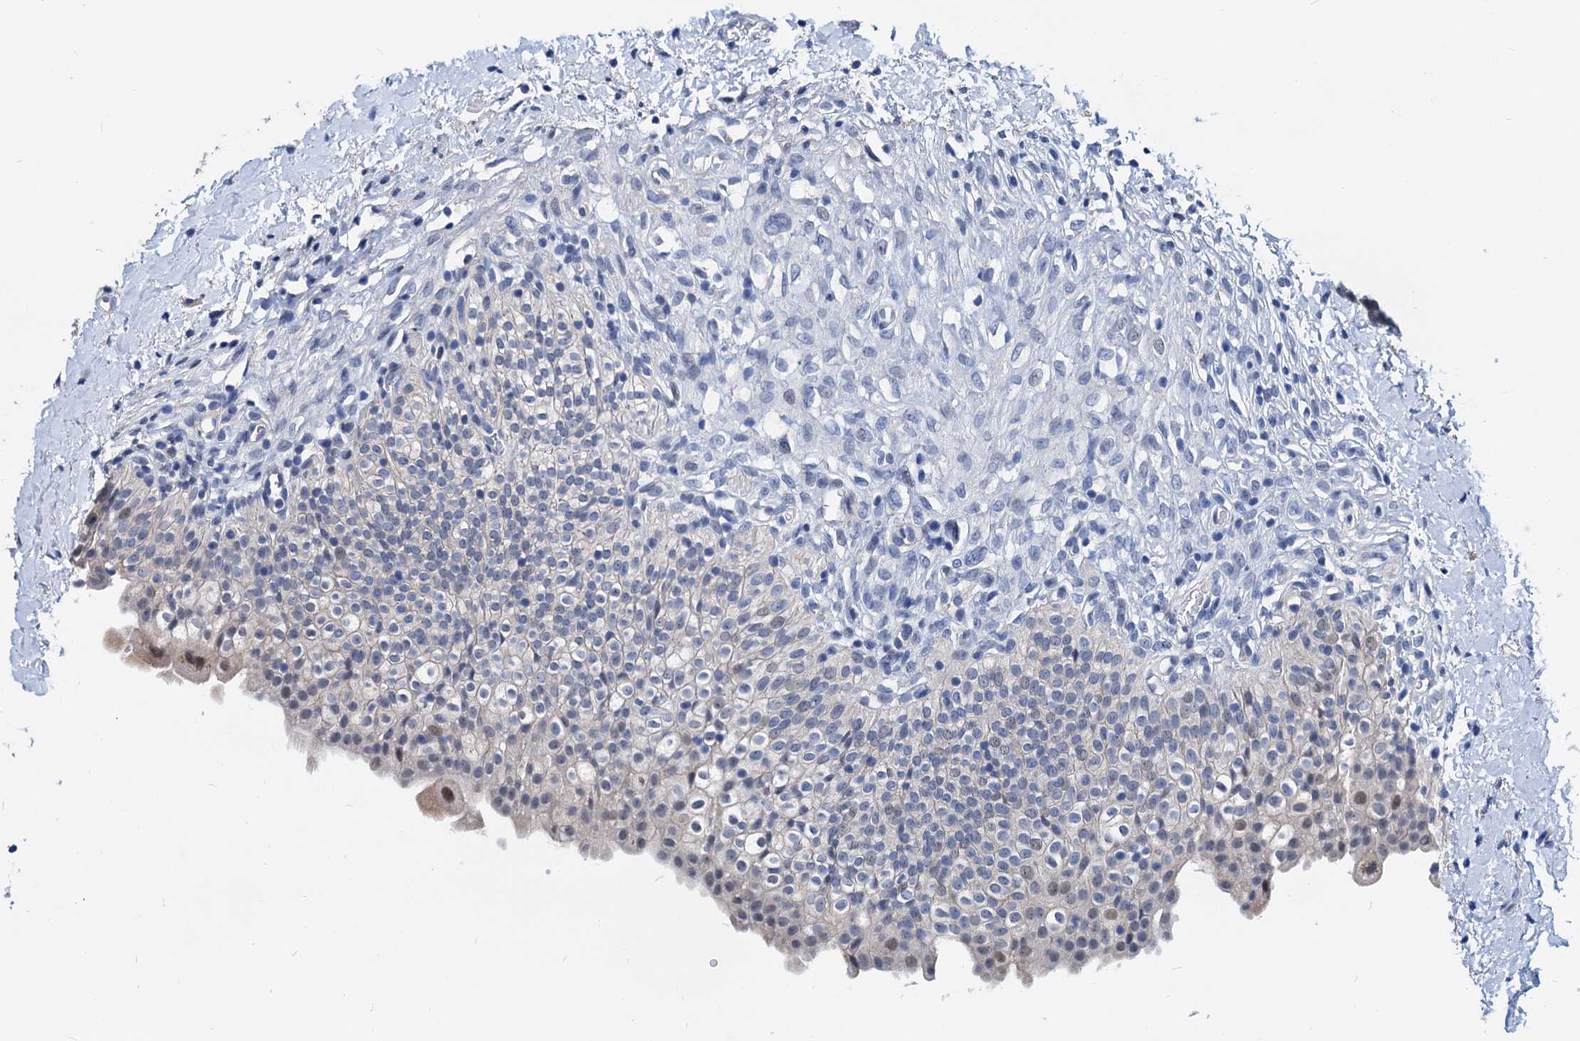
{"staining": {"intensity": "weak", "quantity": "<25%", "location": "nuclear"}, "tissue": "urinary bladder", "cell_type": "Urothelial cells", "image_type": "normal", "snomed": [{"axis": "morphology", "description": "Normal tissue, NOS"}, {"axis": "topography", "description": "Urinary bladder"}], "caption": "Immunohistochemistry (IHC) micrograph of normal urinary bladder: urinary bladder stained with DAB shows no significant protein positivity in urothelial cells.", "gene": "HSF2", "patient": {"sex": "male", "age": 55}}